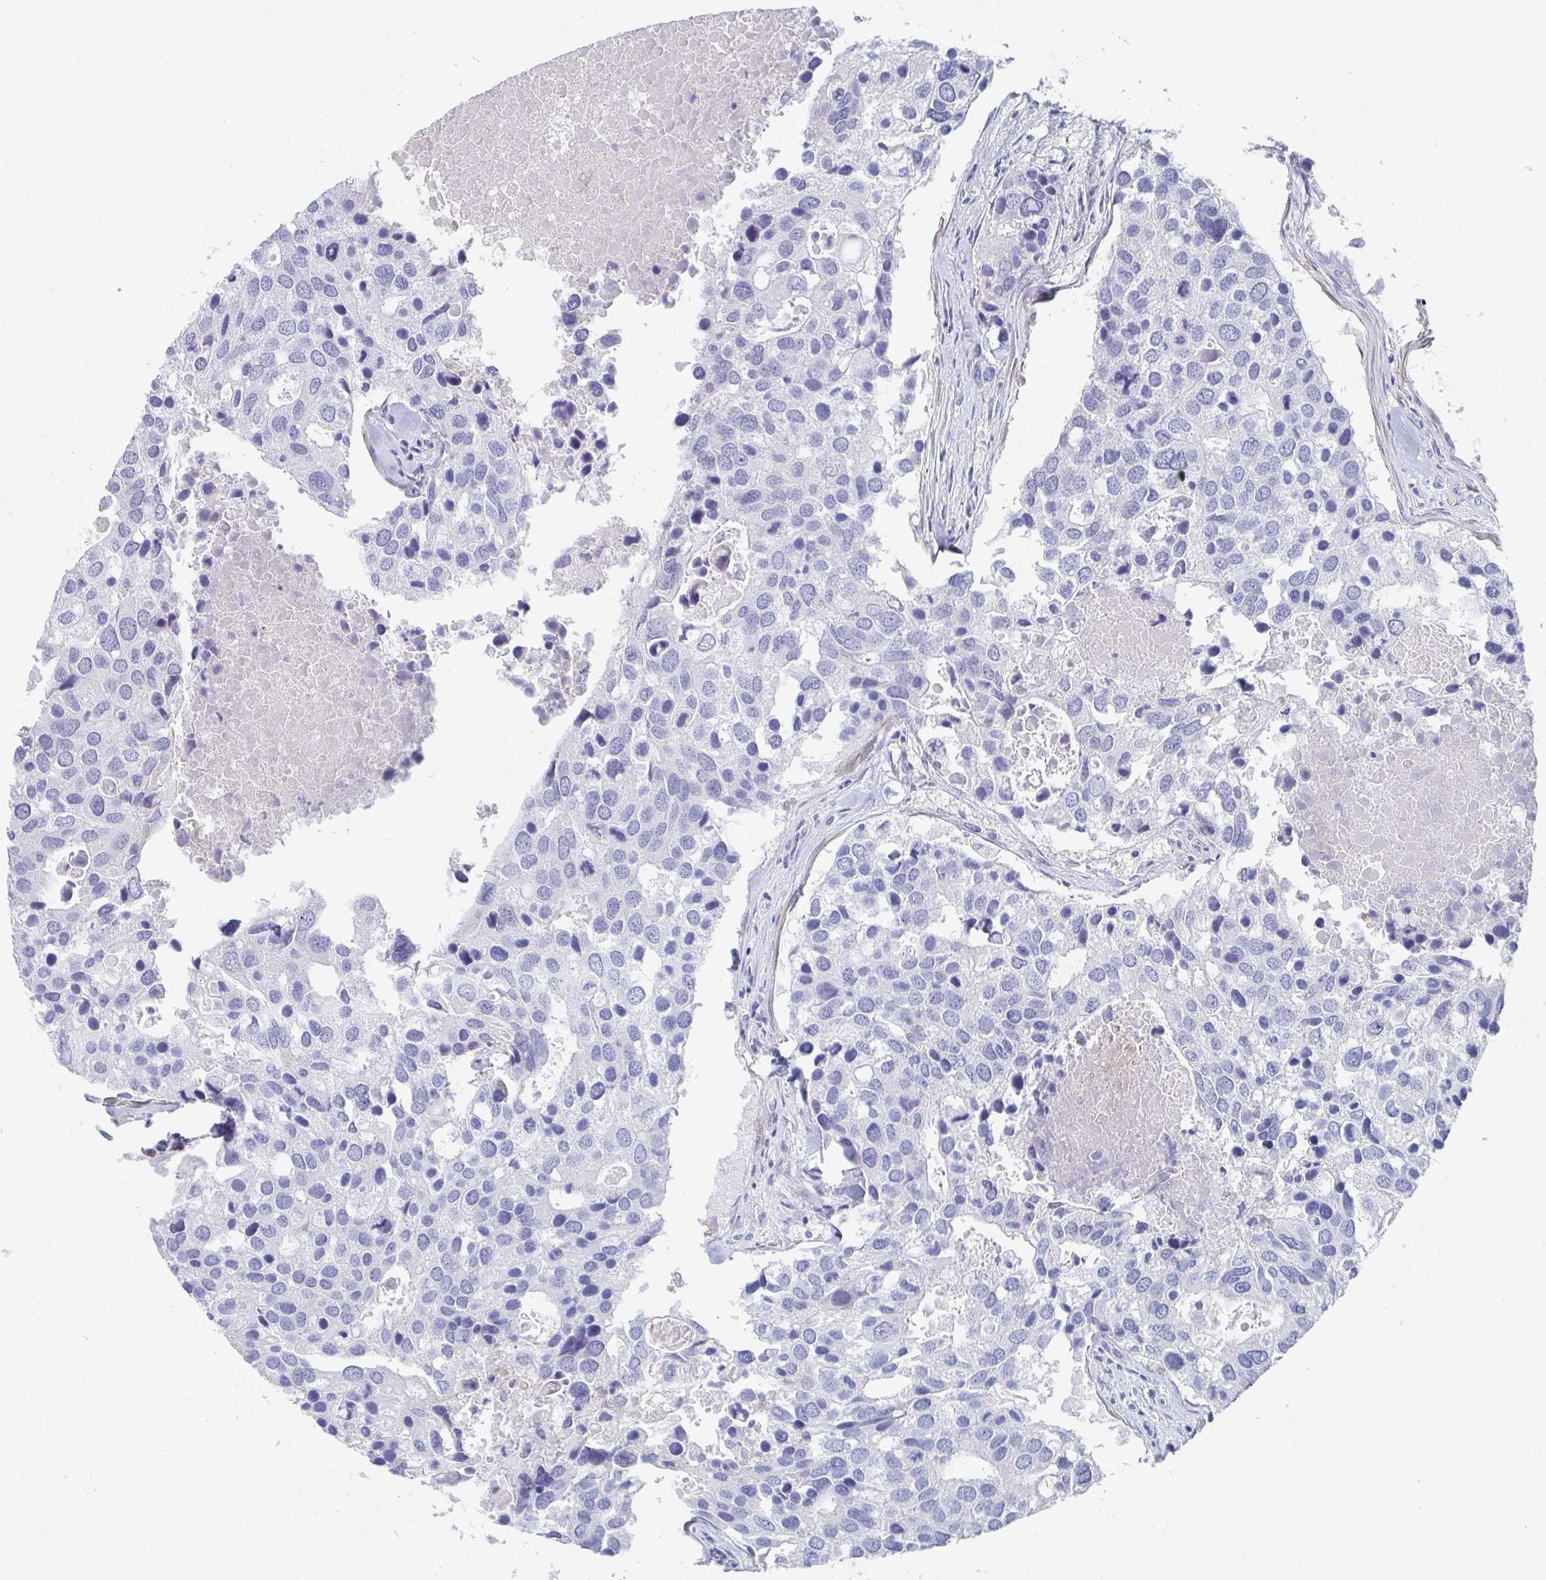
{"staining": {"intensity": "negative", "quantity": "none", "location": "none"}, "tissue": "breast cancer", "cell_type": "Tumor cells", "image_type": "cancer", "snomed": [{"axis": "morphology", "description": "Duct carcinoma"}, {"axis": "topography", "description": "Breast"}], "caption": "A photomicrograph of breast cancer stained for a protein shows no brown staining in tumor cells. (Stains: DAB (3,3'-diaminobenzidine) immunohistochemistry (IHC) with hematoxylin counter stain, Microscopy: brightfield microscopy at high magnification).", "gene": "ZFP82", "patient": {"sex": "female", "age": 83}}